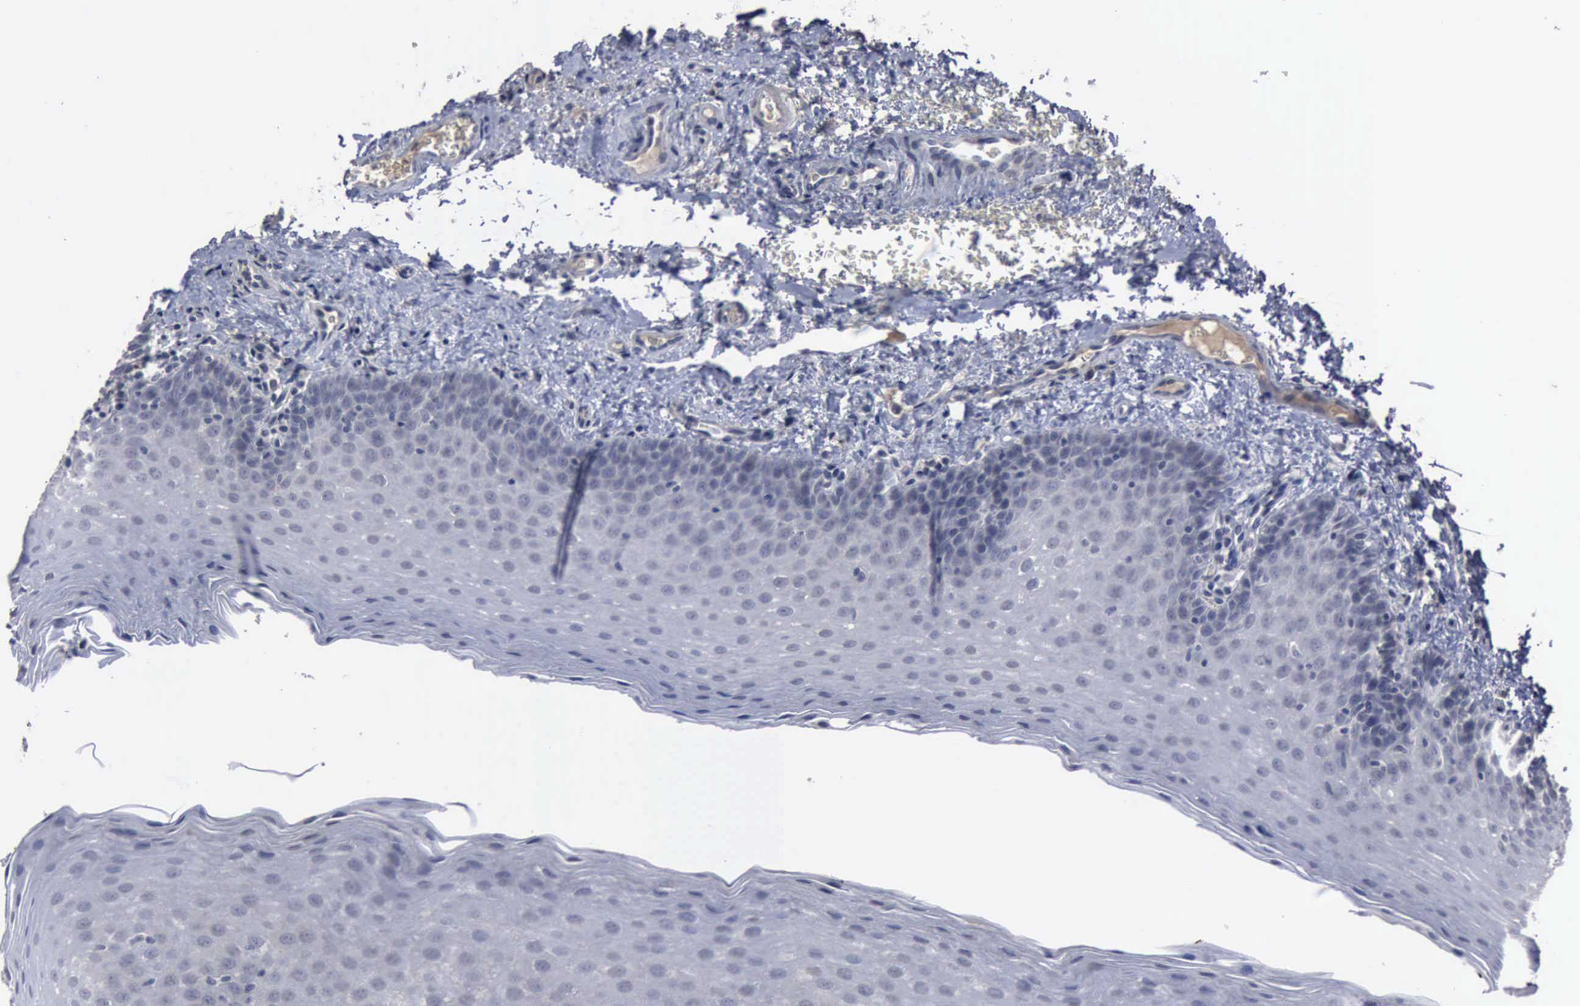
{"staining": {"intensity": "negative", "quantity": "none", "location": "none"}, "tissue": "oral mucosa", "cell_type": "Squamous epithelial cells", "image_type": "normal", "snomed": [{"axis": "morphology", "description": "Normal tissue, NOS"}, {"axis": "topography", "description": "Oral tissue"}], "caption": "A high-resolution micrograph shows IHC staining of unremarkable oral mucosa, which displays no significant staining in squamous epithelial cells. (DAB IHC visualized using brightfield microscopy, high magnification).", "gene": "MYO18B", "patient": {"sex": "male", "age": 20}}